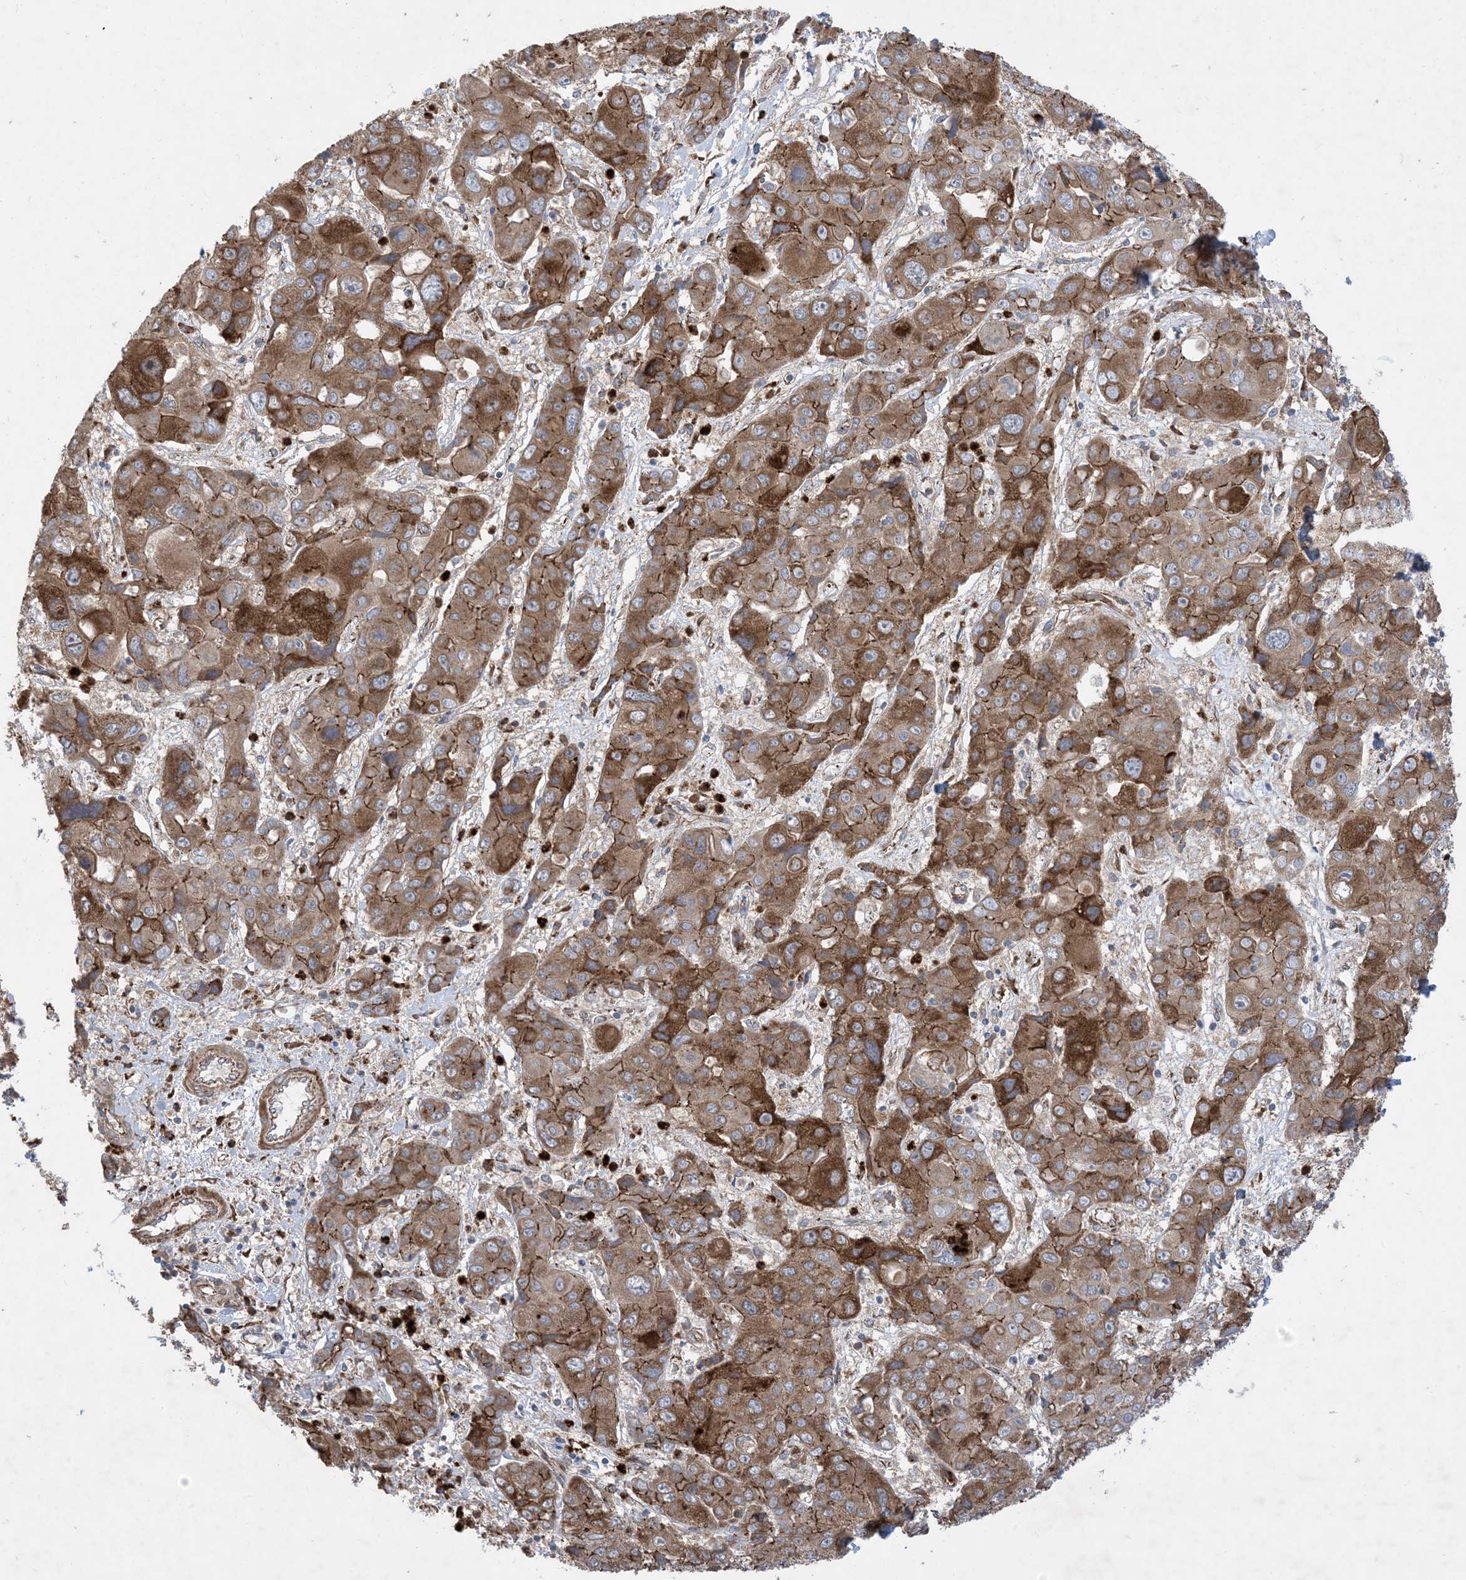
{"staining": {"intensity": "moderate", "quantity": ">75%", "location": "cytoplasmic/membranous"}, "tissue": "liver cancer", "cell_type": "Tumor cells", "image_type": "cancer", "snomed": [{"axis": "morphology", "description": "Cholangiocarcinoma"}, {"axis": "topography", "description": "Liver"}], "caption": "Liver cancer tissue reveals moderate cytoplasmic/membranous positivity in approximately >75% of tumor cells, visualized by immunohistochemistry. Nuclei are stained in blue.", "gene": "OTOP1", "patient": {"sex": "male", "age": 67}}